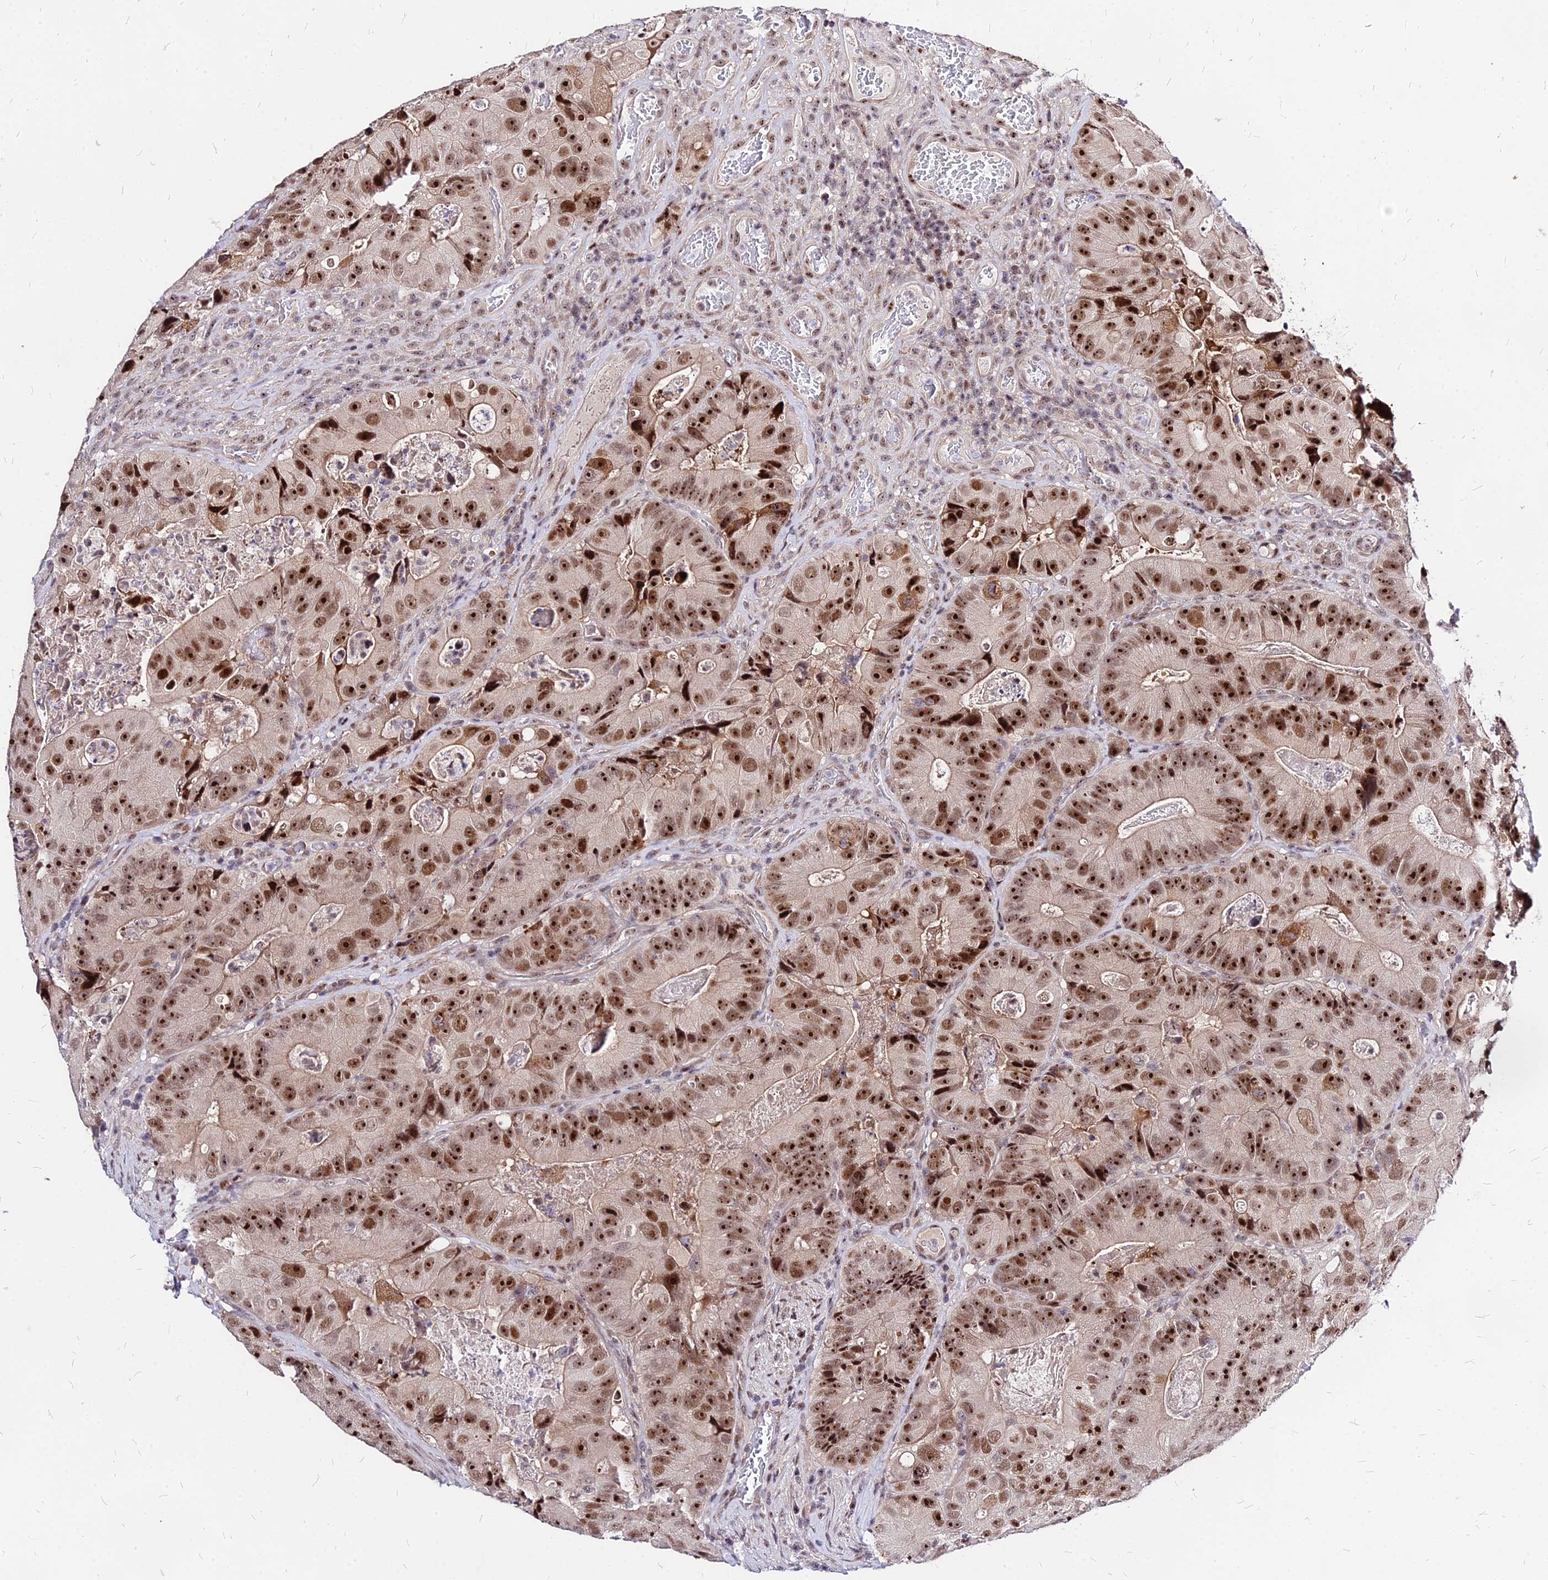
{"staining": {"intensity": "strong", "quantity": ">75%", "location": "nuclear"}, "tissue": "colorectal cancer", "cell_type": "Tumor cells", "image_type": "cancer", "snomed": [{"axis": "morphology", "description": "Adenocarcinoma, NOS"}, {"axis": "topography", "description": "Colon"}], "caption": "About >75% of tumor cells in human colorectal cancer demonstrate strong nuclear protein staining as visualized by brown immunohistochemical staining.", "gene": "DDX55", "patient": {"sex": "female", "age": 86}}